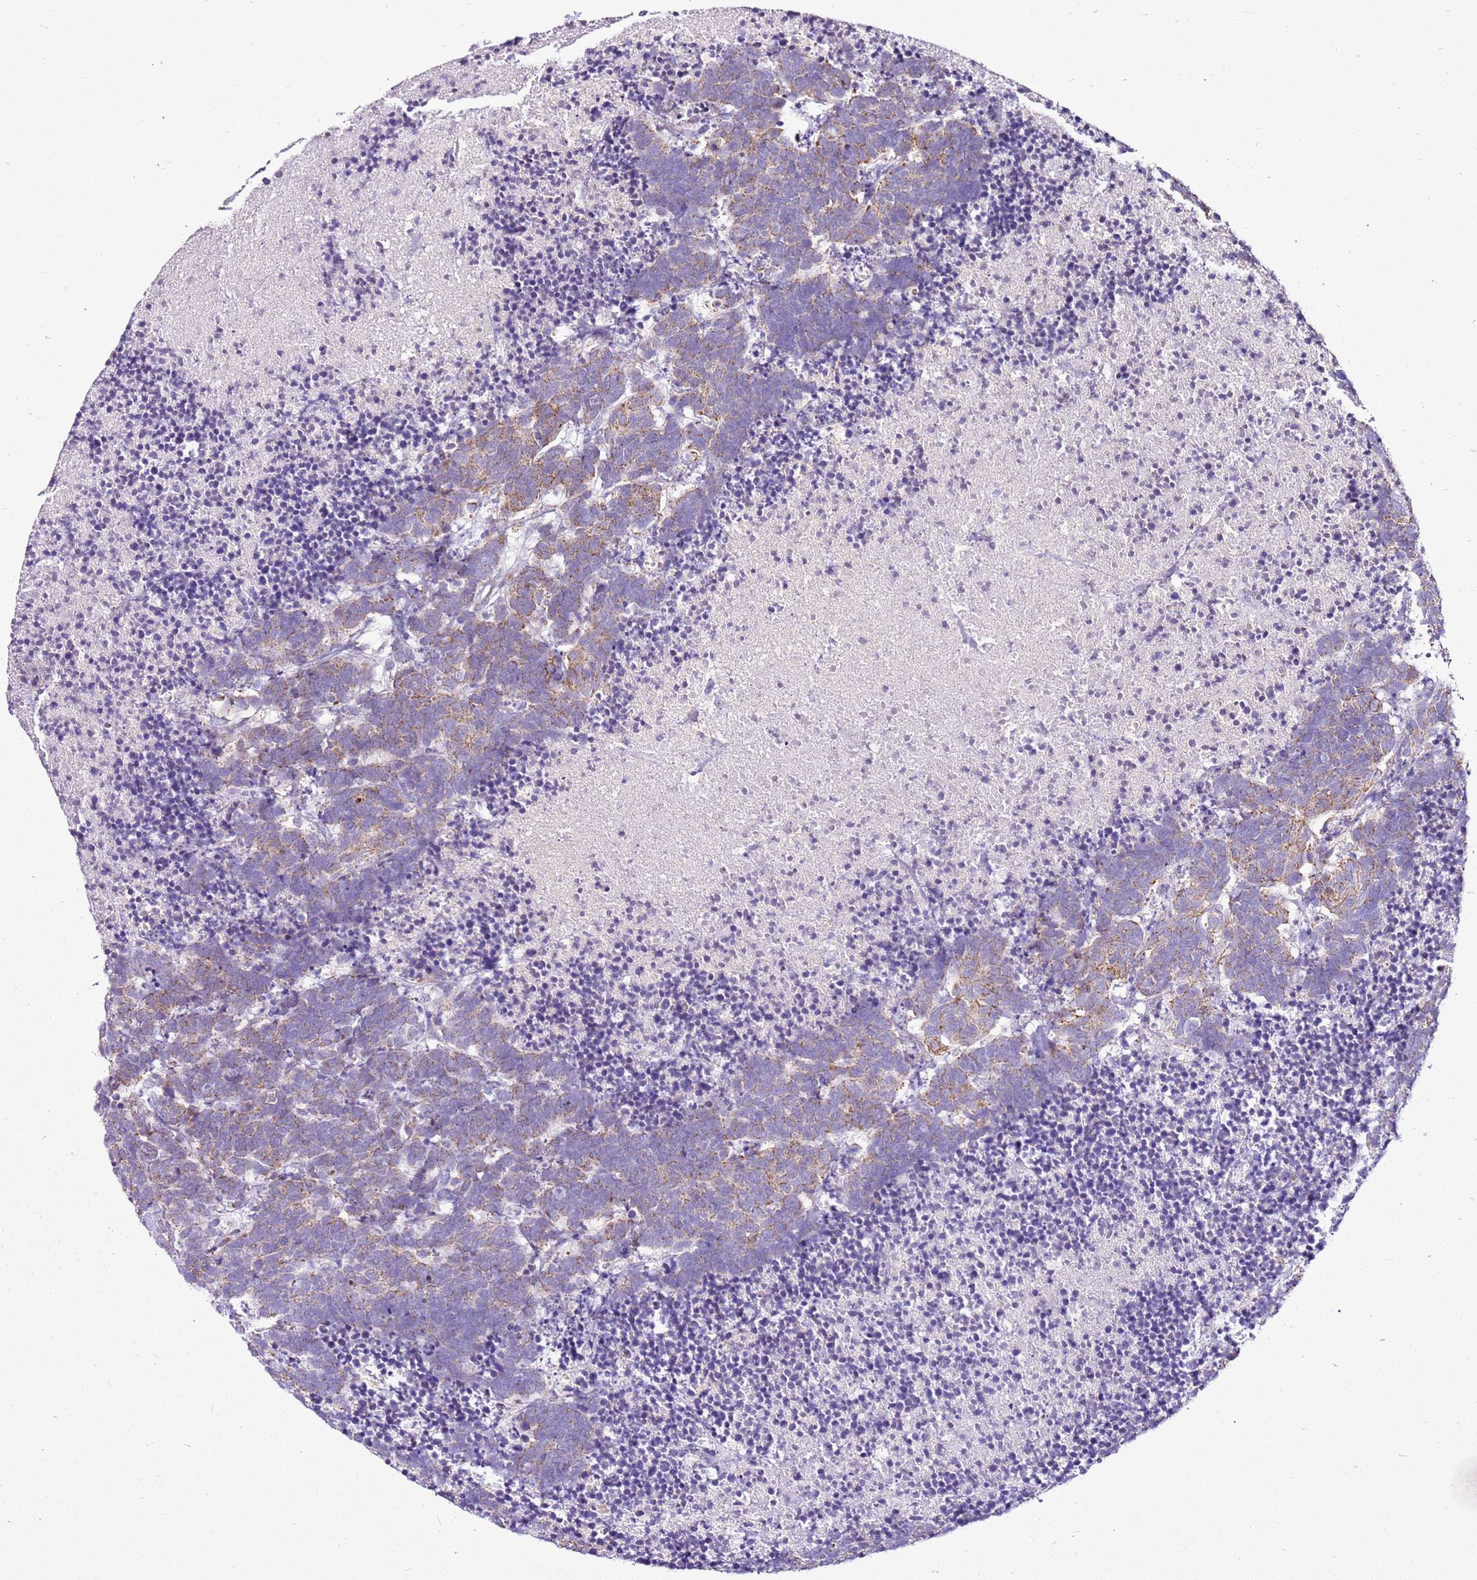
{"staining": {"intensity": "moderate", "quantity": "25%-75%", "location": "cytoplasmic/membranous"}, "tissue": "carcinoid", "cell_type": "Tumor cells", "image_type": "cancer", "snomed": [{"axis": "morphology", "description": "Carcinoma, NOS"}, {"axis": "morphology", "description": "Carcinoid, malignant, NOS"}, {"axis": "topography", "description": "Urinary bladder"}], "caption": "Immunohistochemistry of carcinoid shows medium levels of moderate cytoplasmic/membranous positivity in approximately 25%-75% of tumor cells.", "gene": "MRPL36", "patient": {"sex": "male", "age": 57}}